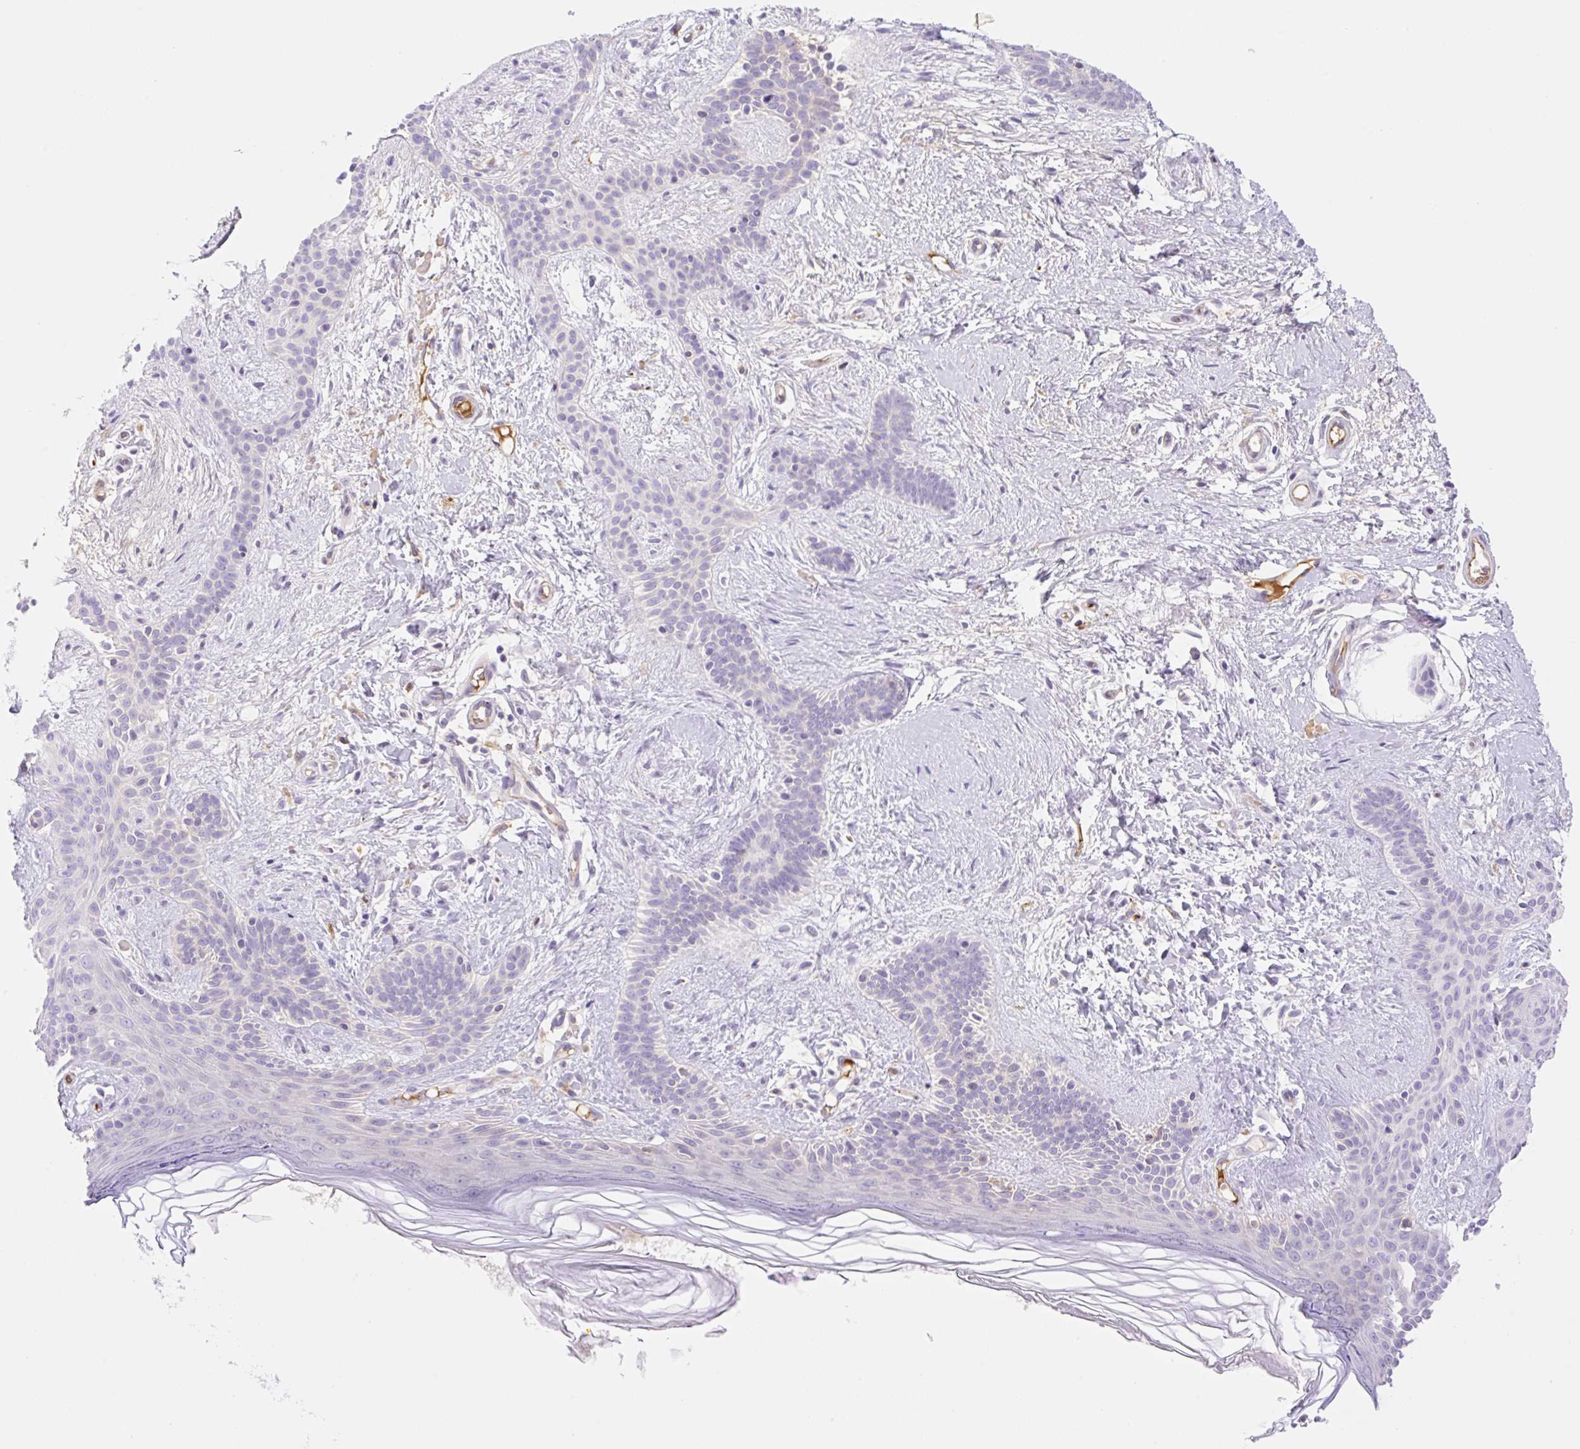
{"staining": {"intensity": "negative", "quantity": "none", "location": "none"}, "tissue": "skin cancer", "cell_type": "Tumor cells", "image_type": "cancer", "snomed": [{"axis": "morphology", "description": "Basal cell carcinoma"}, {"axis": "topography", "description": "Skin"}], "caption": "Immunohistochemical staining of human basal cell carcinoma (skin) exhibits no significant positivity in tumor cells.", "gene": "DENND5A", "patient": {"sex": "male", "age": 78}}